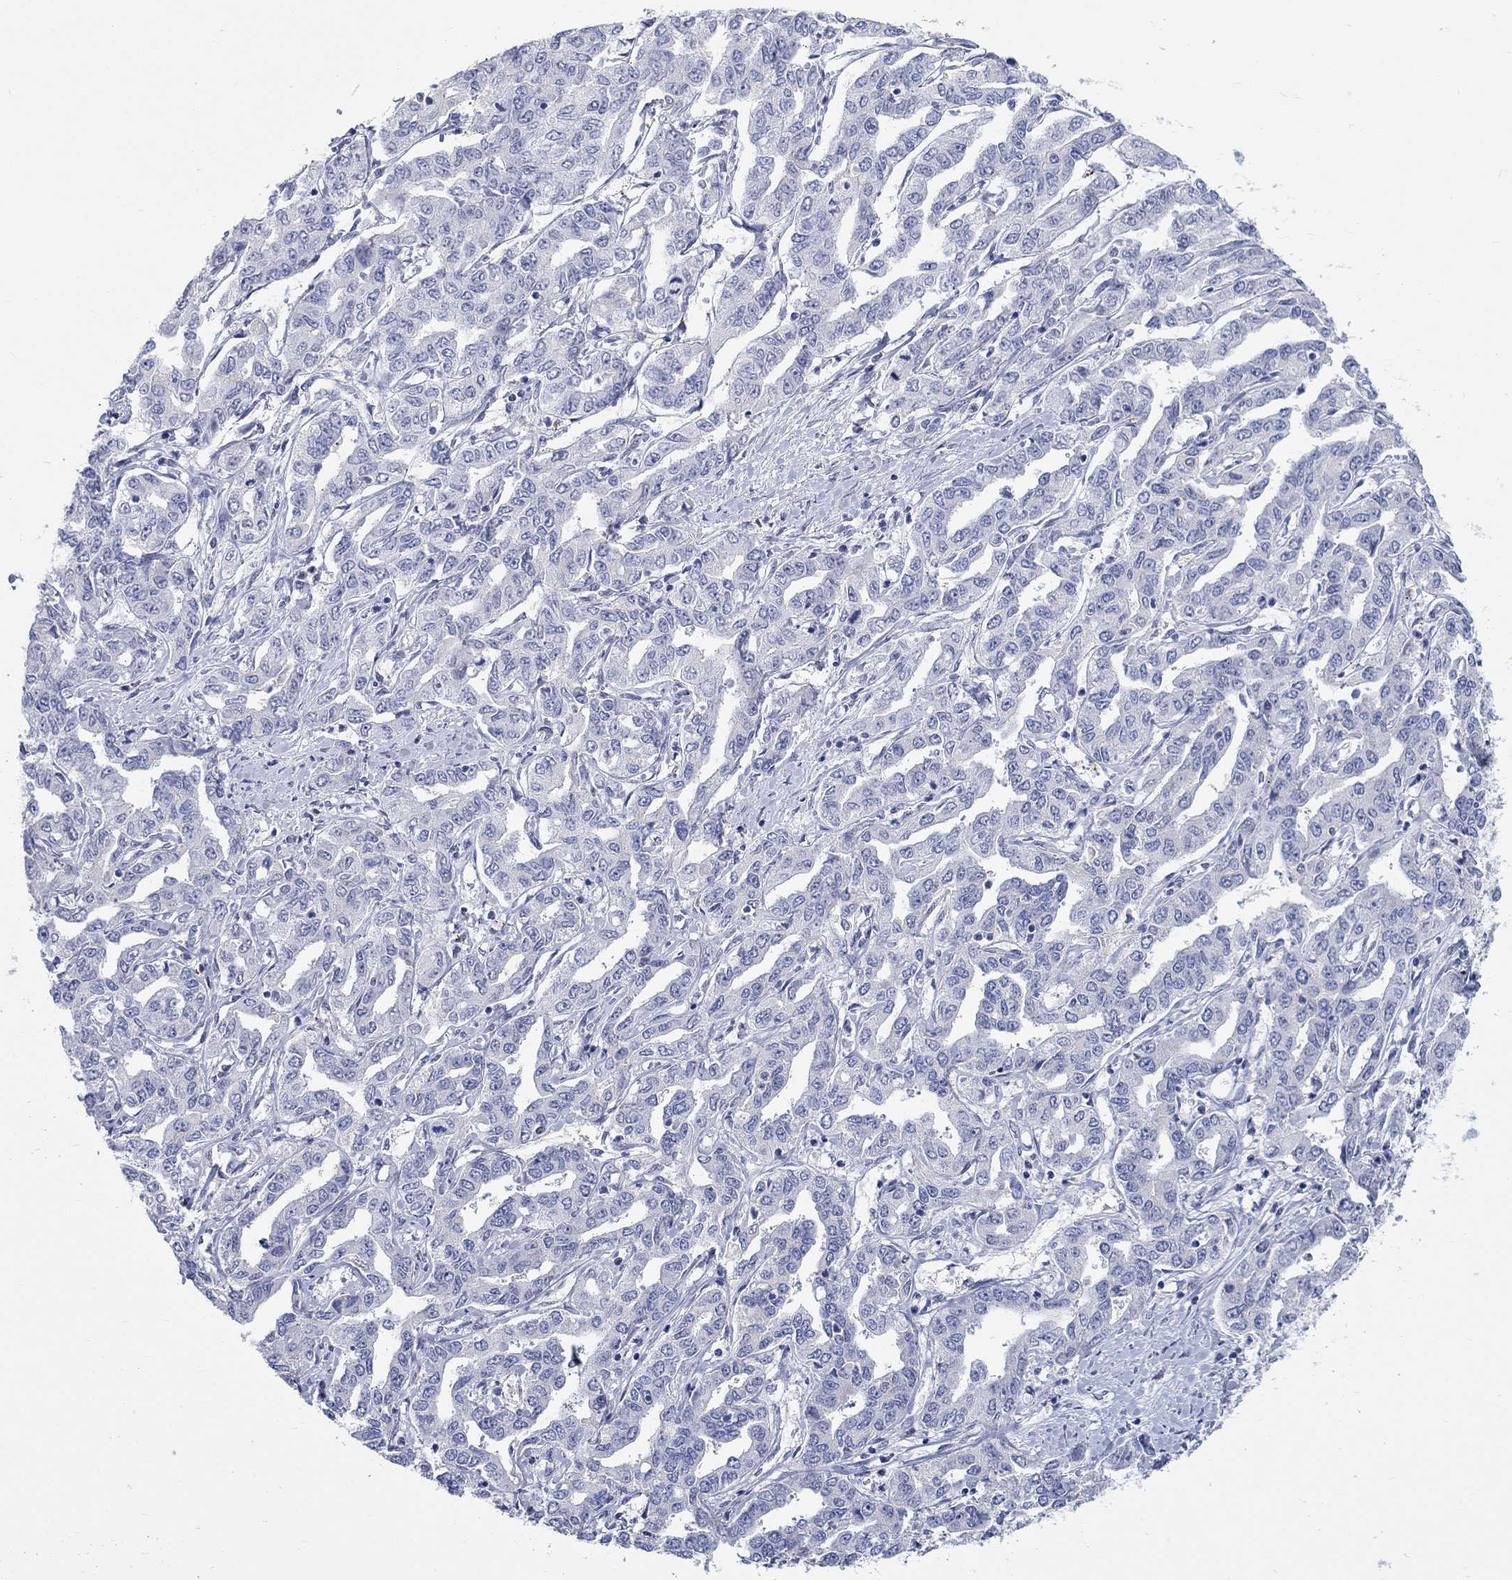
{"staining": {"intensity": "negative", "quantity": "none", "location": "none"}, "tissue": "liver cancer", "cell_type": "Tumor cells", "image_type": "cancer", "snomed": [{"axis": "morphology", "description": "Cholangiocarcinoma"}, {"axis": "topography", "description": "Liver"}], "caption": "Protein analysis of liver cancer exhibits no significant expression in tumor cells.", "gene": "EGFLAM", "patient": {"sex": "male", "age": 59}}